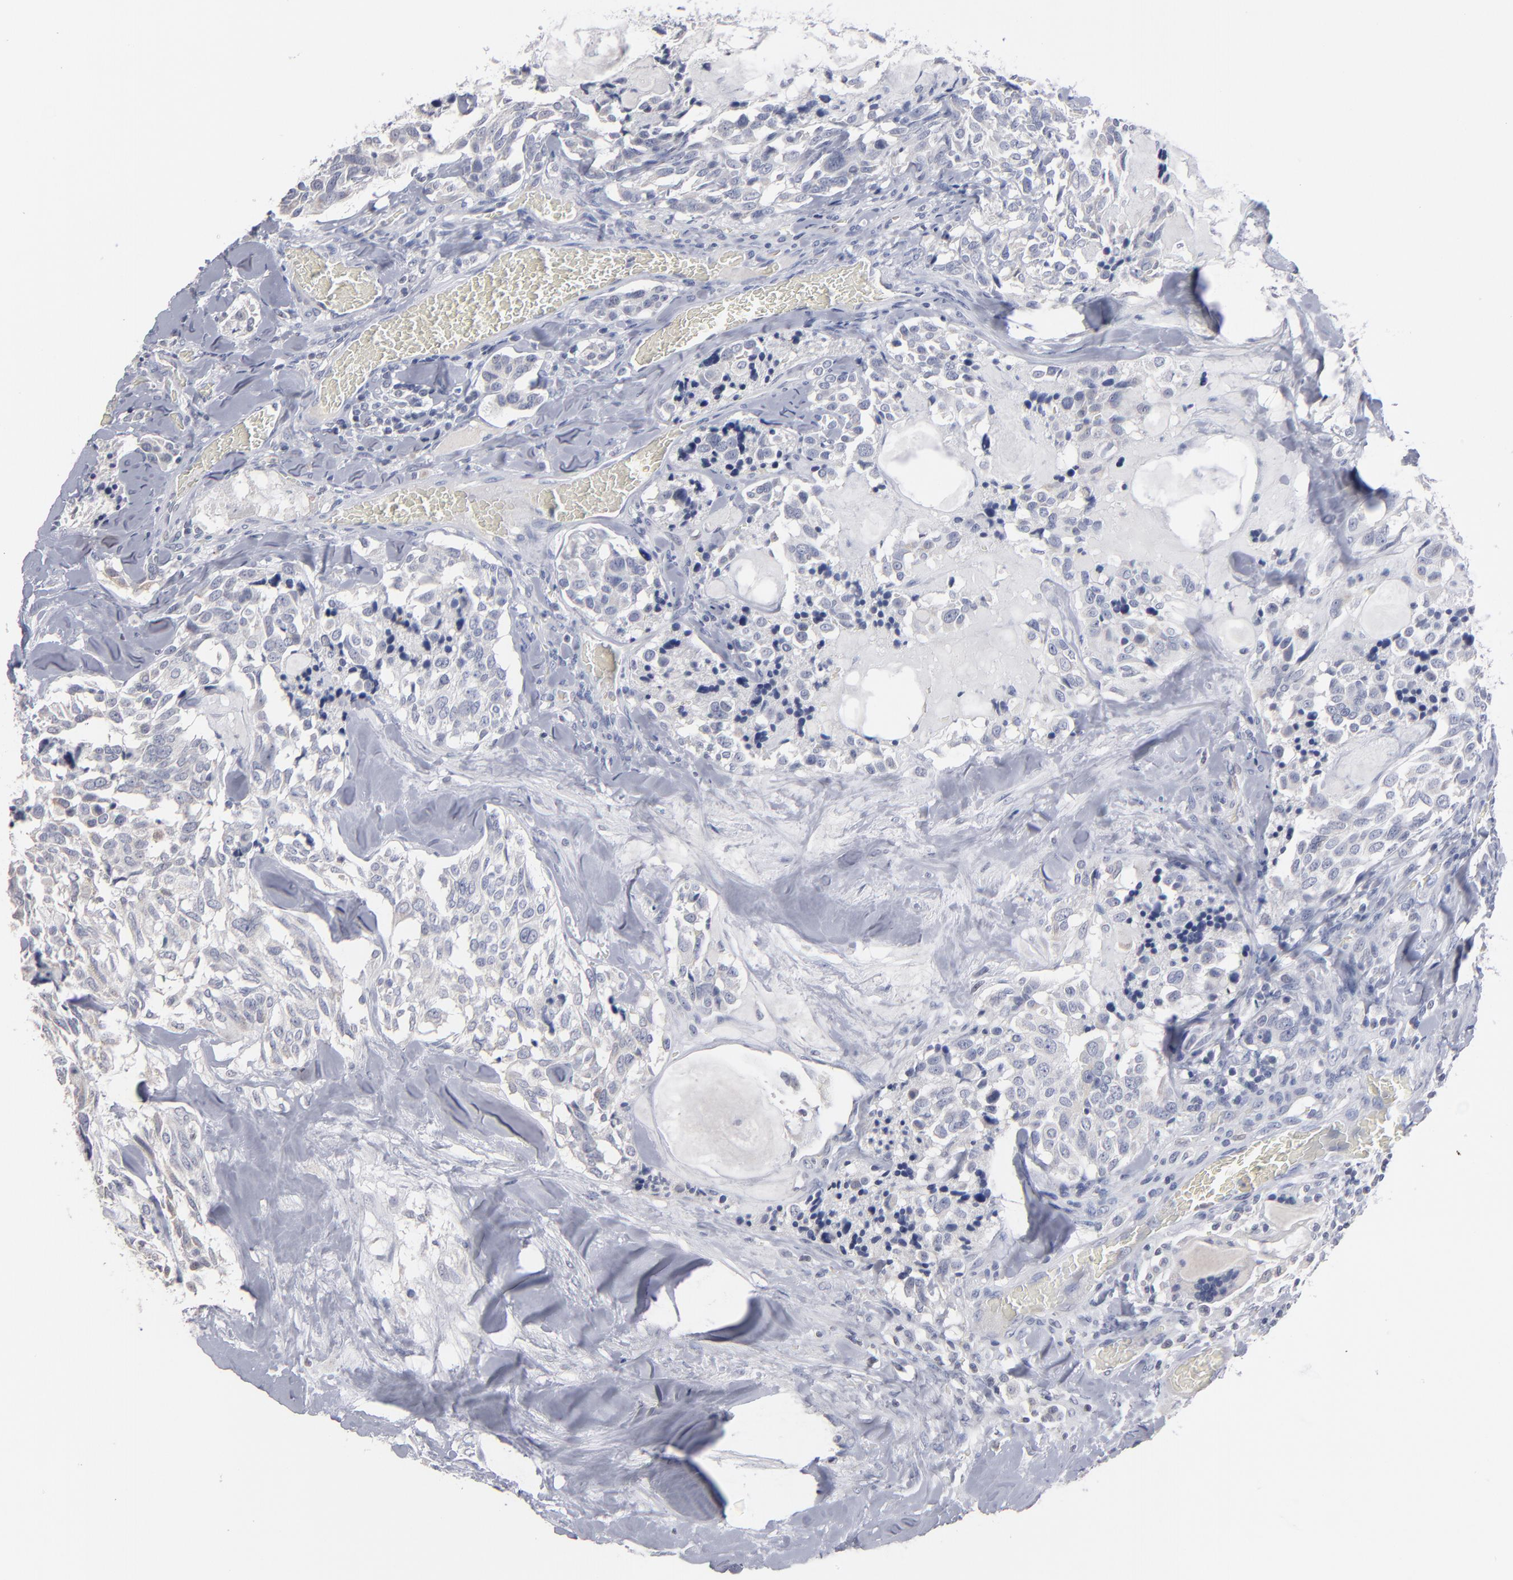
{"staining": {"intensity": "negative", "quantity": "none", "location": "none"}, "tissue": "thyroid cancer", "cell_type": "Tumor cells", "image_type": "cancer", "snomed": [{"axis": "morphology", "description": "Carcinoma, NOS"}, {"axis": "morphology", "description": "Carcinoid, malignant, NOS"}, {"axis": "topography", "description": "Thyroid gland"}], "caption": "Immunohistochemical staining of human thyroid carcinoid (malignant) shows no significant staining in tumor cells.", "gene": "RPH3A", "patient": {"sex": "male", "age": 33}}